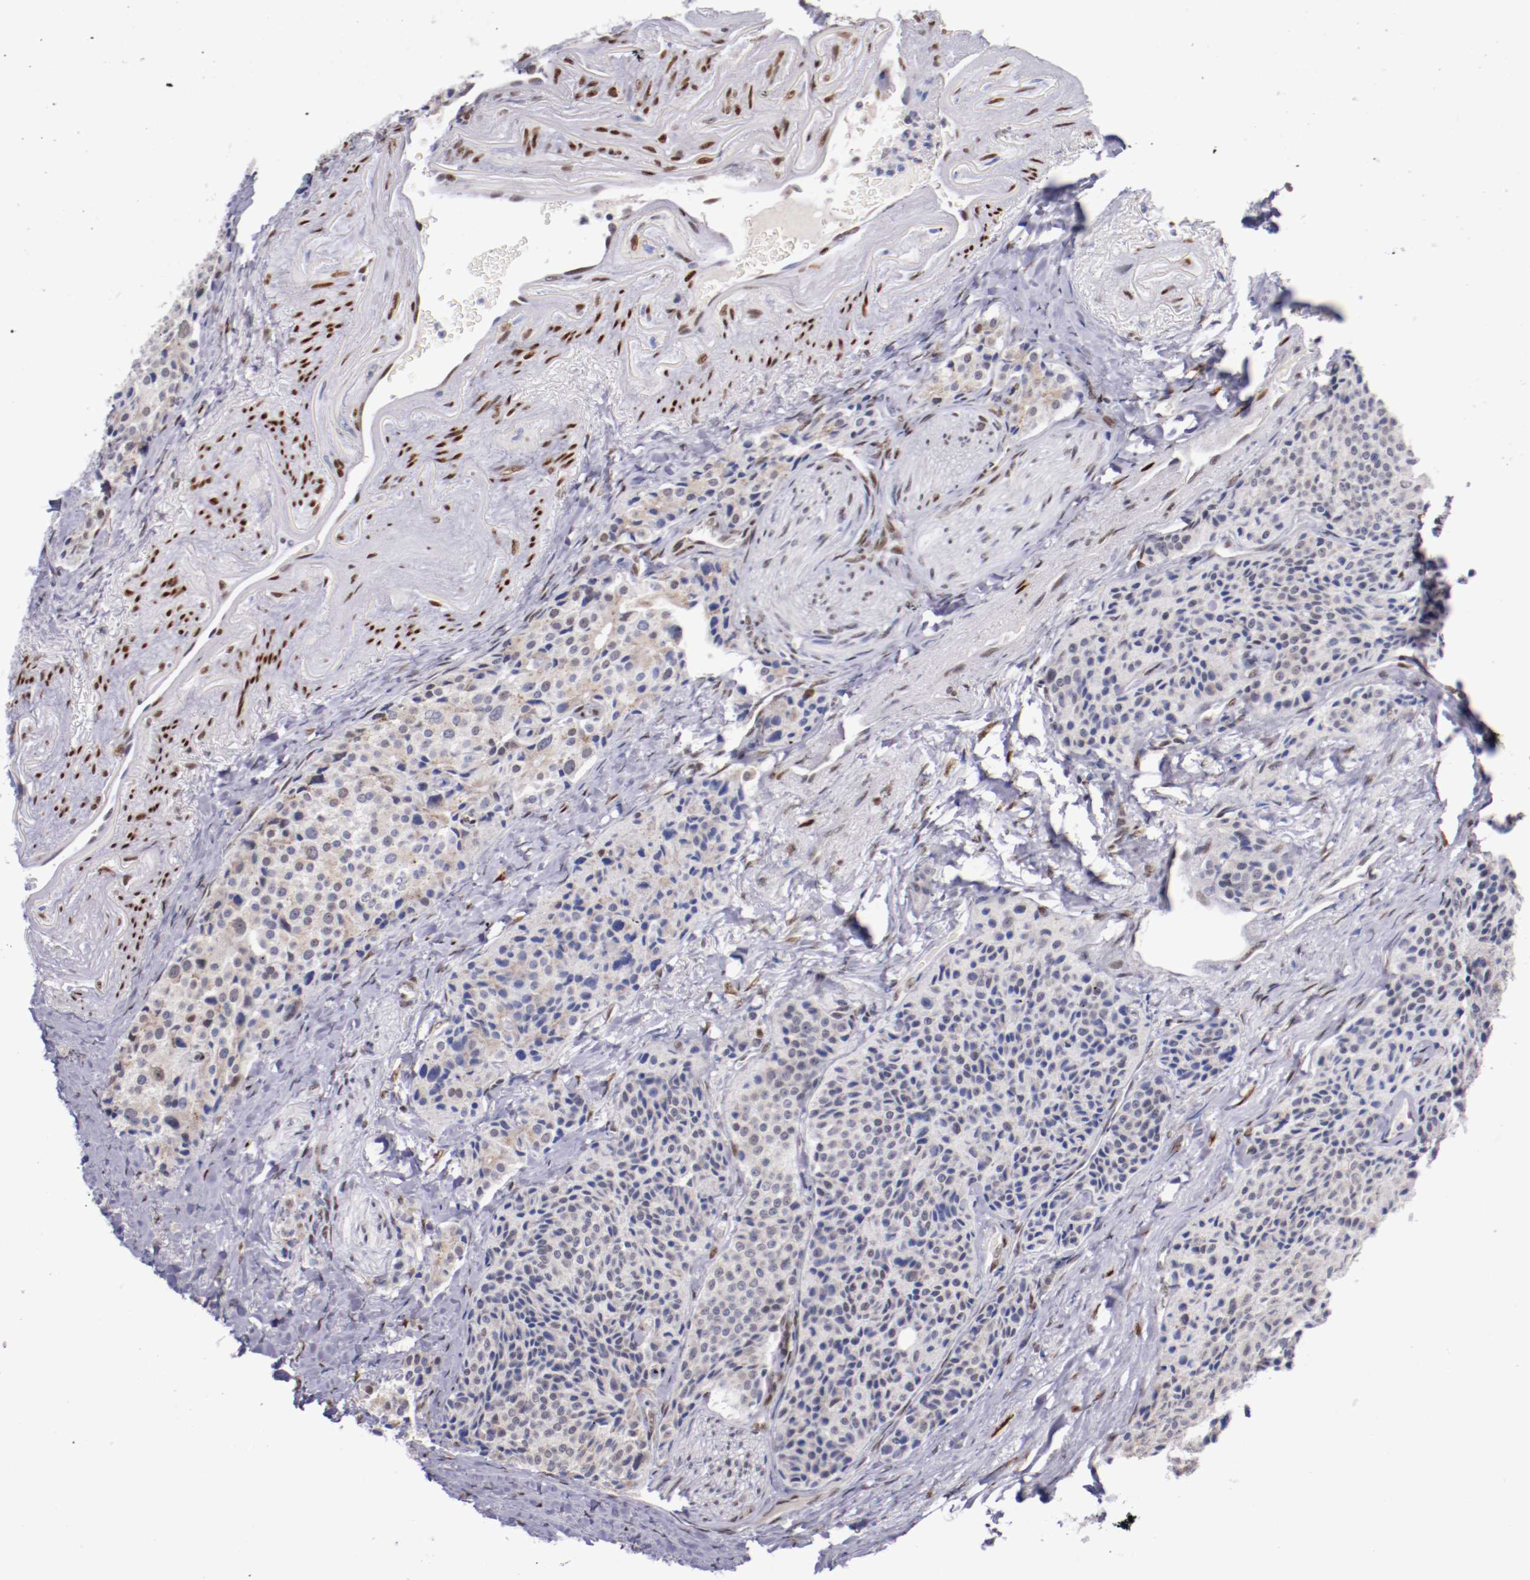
{"staining": {"intensity": "negative", "quantity": "none", "location": "none"}, "tissue": "carcinoid", "cell_type": "Tumor cells", "image_type": "cancer", "snomed": [{"axis": "morphology", "description": "Carcinoid, malignant, NOS"}, {"axis": "topography", "description": "Colon"}], "caption": "DAB (3,3'-diaminobenzidine) immunohistochemical staining of carcinoid reveals no significant positivity in tumor cells.", "gene": "SRF", "patient": {"sex": "female", "age": 61}}